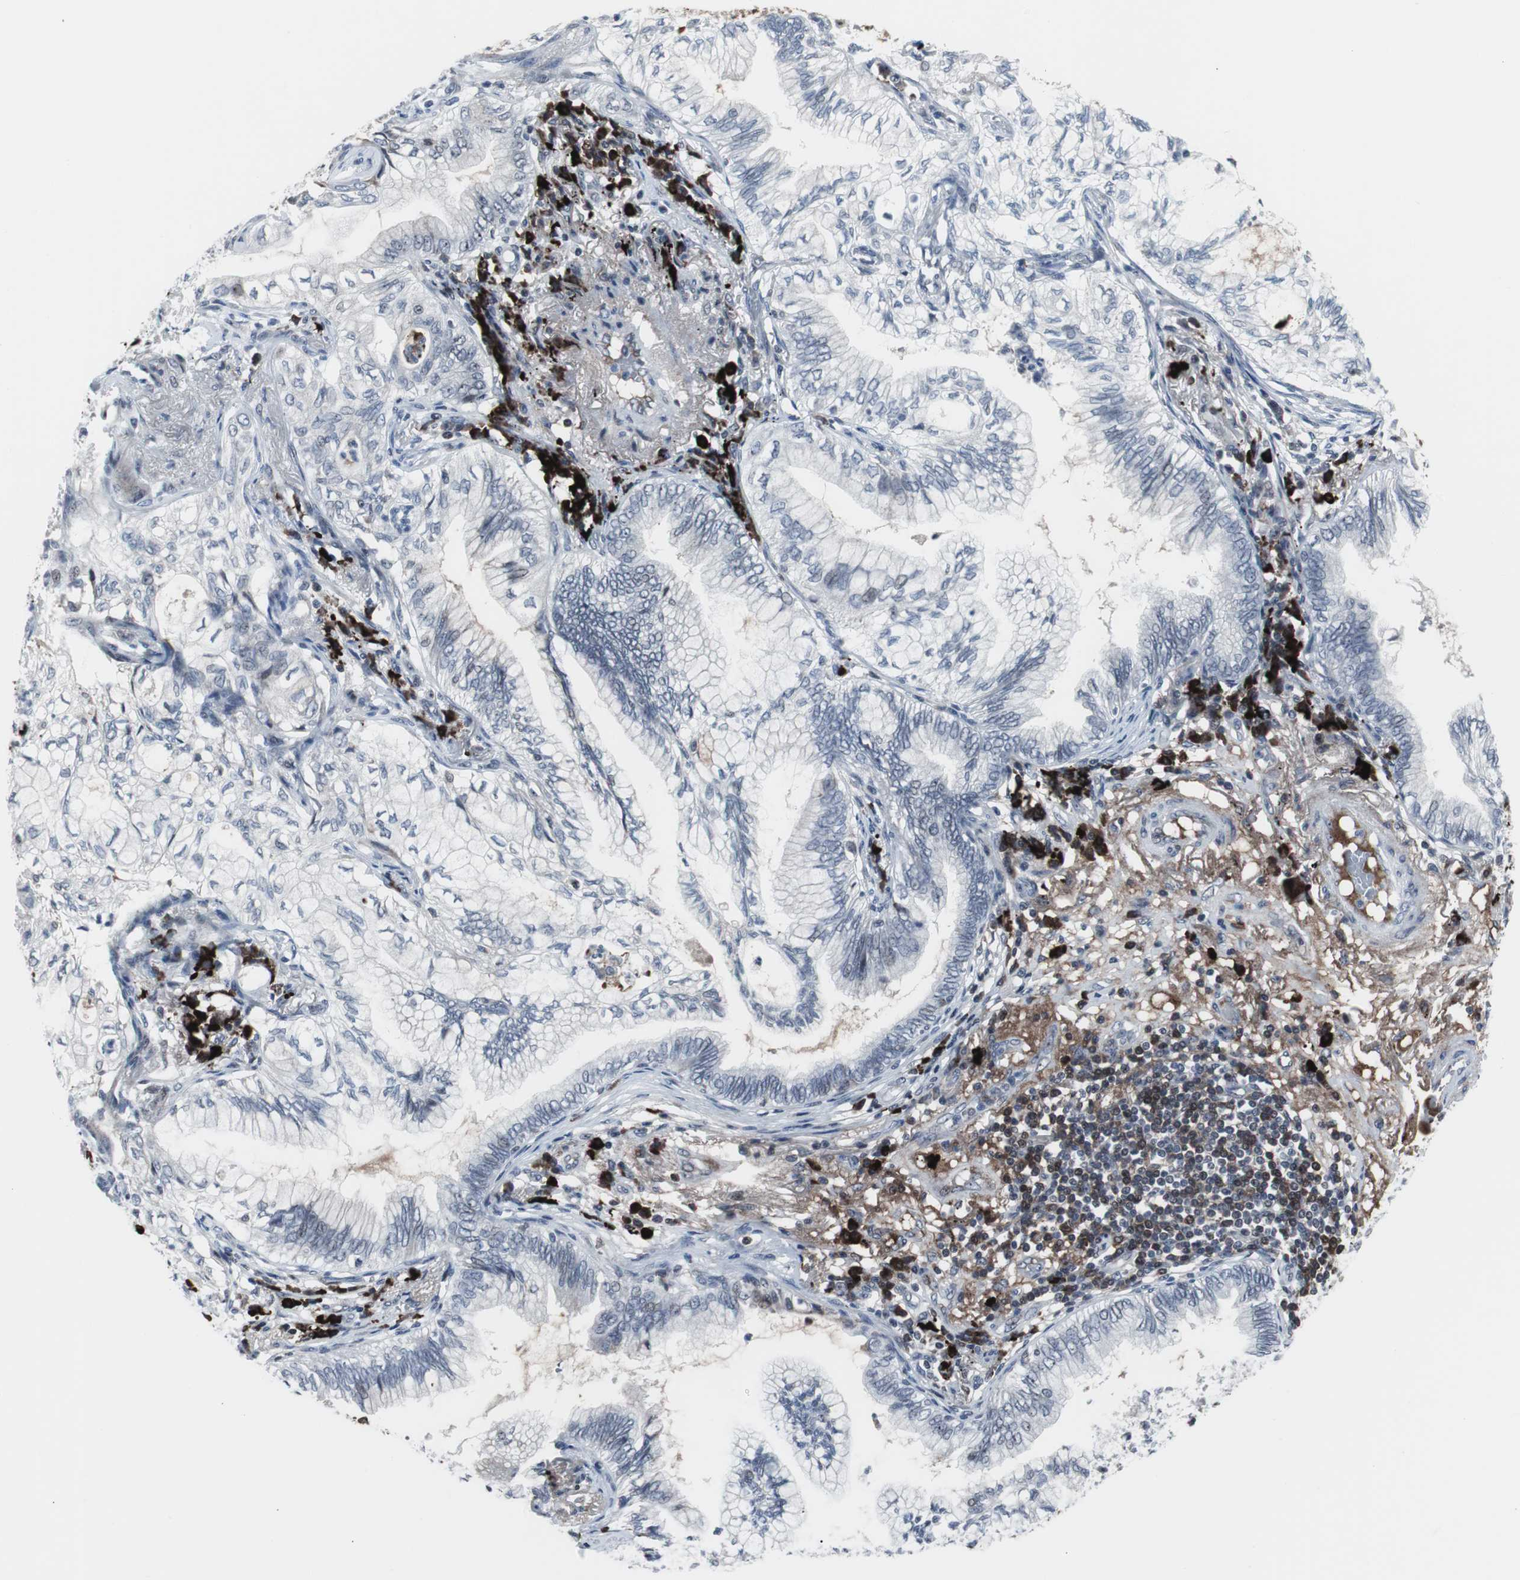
{"staining": {"intensity": "negative", "quantity": "none", "location": "none"}, "tissue": "lung cancer", "cell_type": "Tumor cells", "image_type": "cancer", "snomed": [{"axis": "morphology", "description": "Adenocarcinoma, NOS"}, {"axis": "topography", "description": "Lung"}], "caption": "This is an immunohistochemistry (IHC) micrograph of lung cancer. There is no expression in tumor cells.", "gene": "DOK1", "patient": {"sex": "female", "age": 70}}